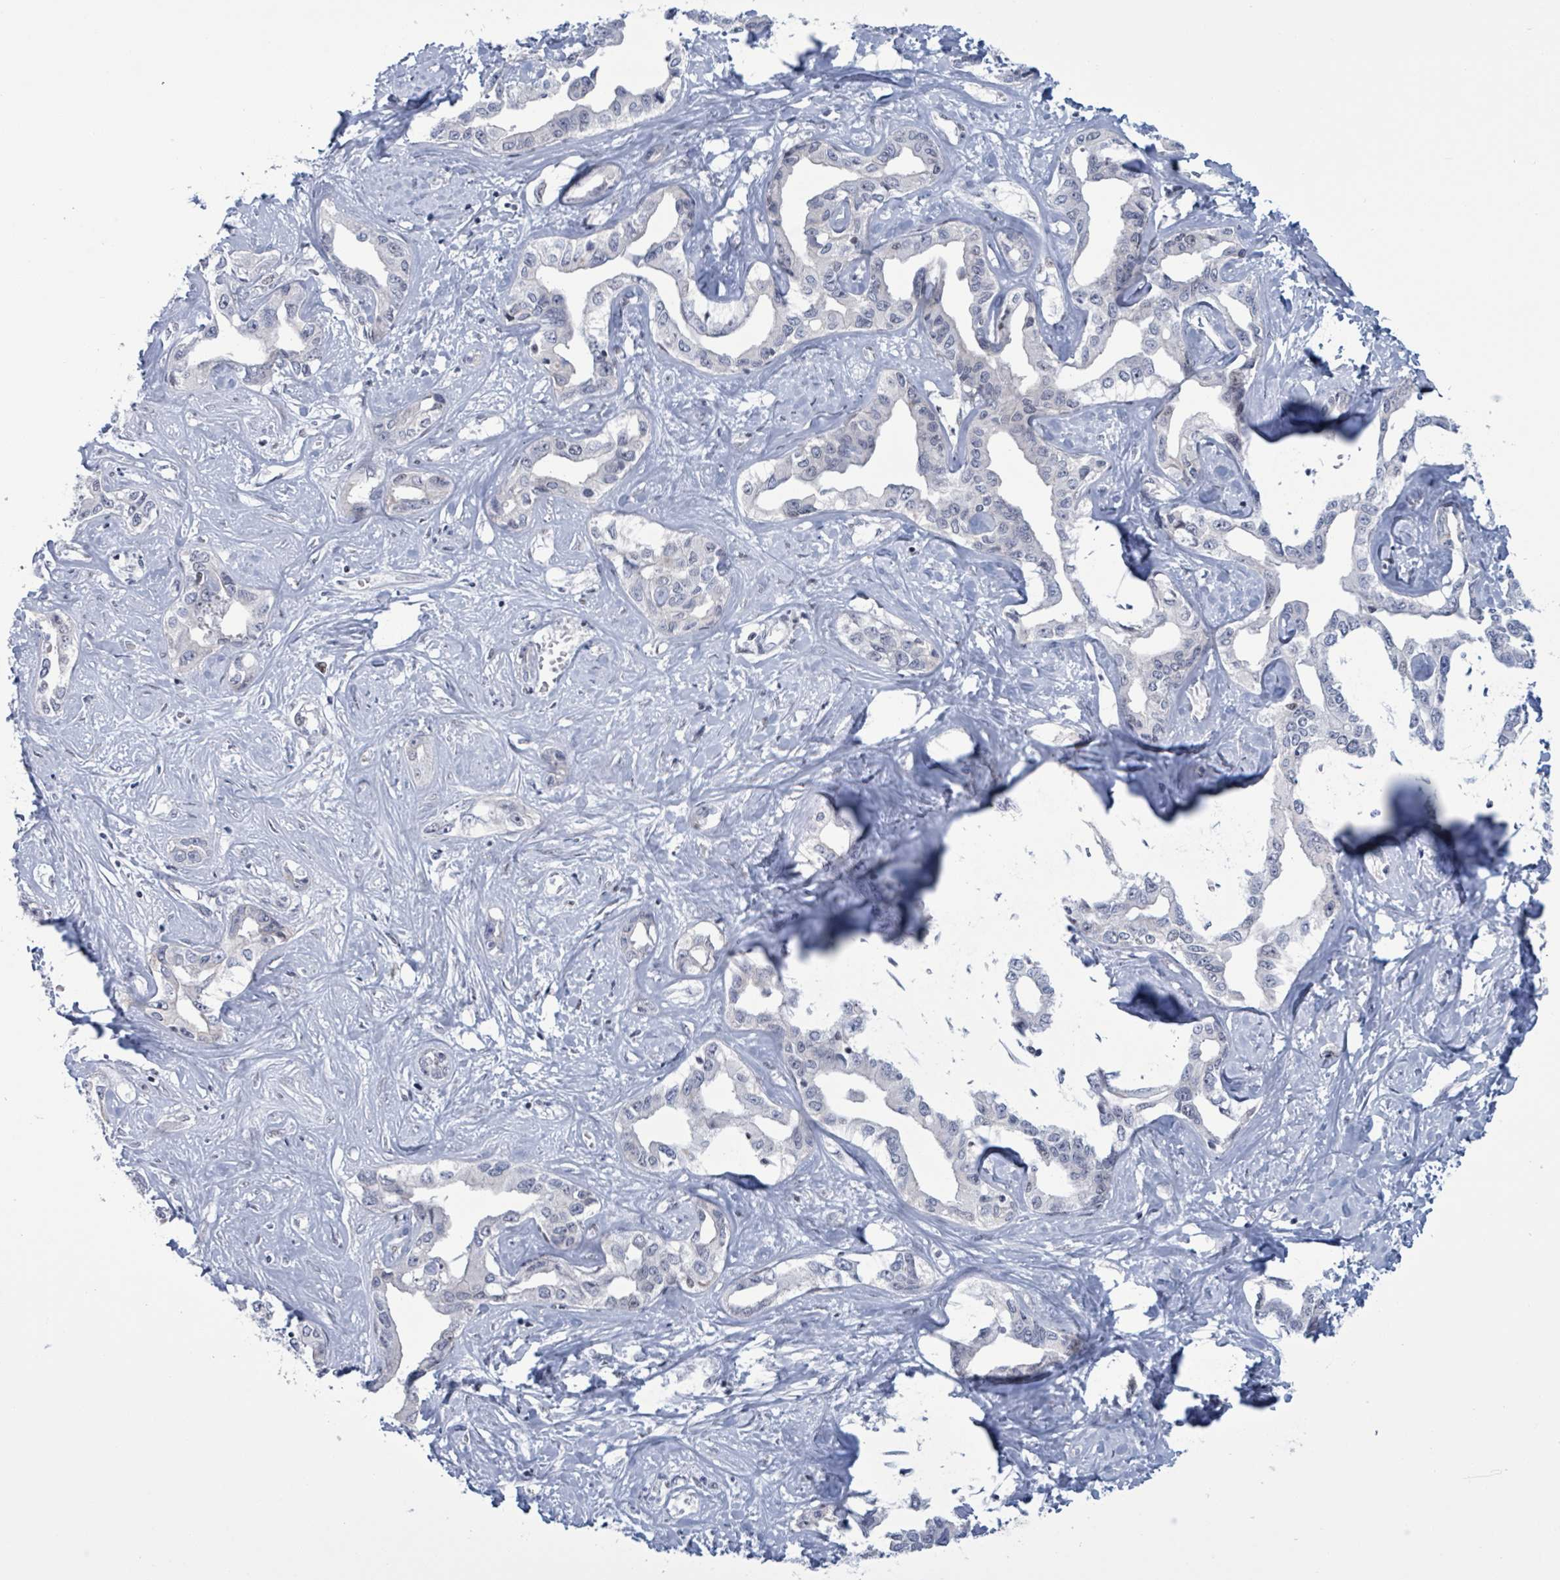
{"staining": {"intensity": "negative", "quantity": "none", "location": "none"}, "tissue": "liver cancer", "cell_type": "Tumor cells", "image_type": "cancer", "snomed": [{"axis": "morphology", "description": "Cholangiocarcinoma"}, {"axis": "topography", "description": "Liver"}], "caption": "The histopathology image exhibits no significant expression in tumor cells of cholangiocarcinoma (liver).", "gene": "CT45A5", "patient": {"sex": "male", "age": 59}}